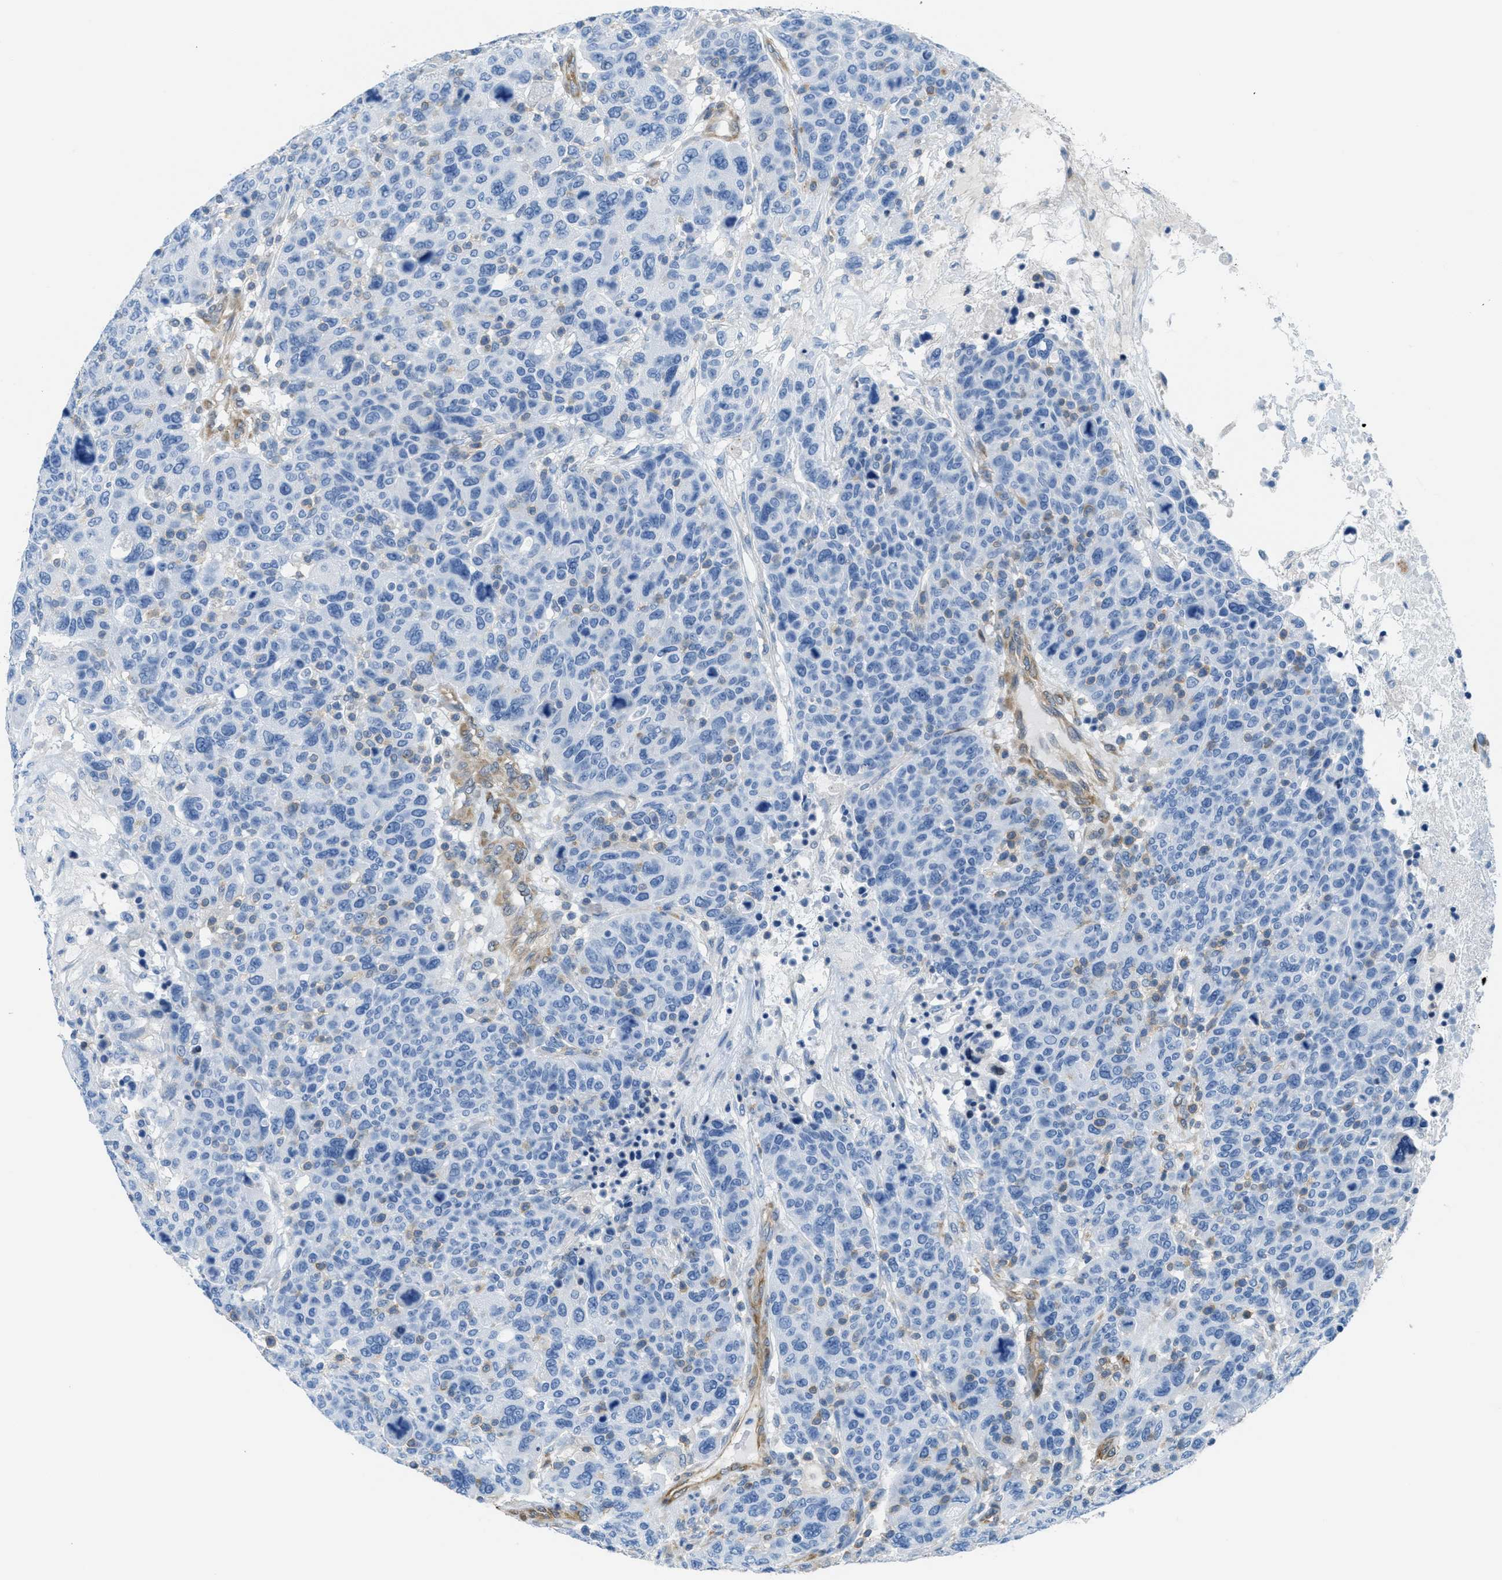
{"staining": {"intensity": "negative", "quantity": "none", "location": "none"}, "tissue": "breast cancer", "cell_type": "Tumor cells", "image_type": "cancer", "snomed": [{"axis": "morphology", "description": "Duct carcinoma"}, {"axis": "topography", "description": "Breast"}], "caption": "Tumor cells show no significant positivity in breast cancer (intraductal carcinoma).", "gene": "MAPRE2", "patient": {"sex": "female", "age": 37}}